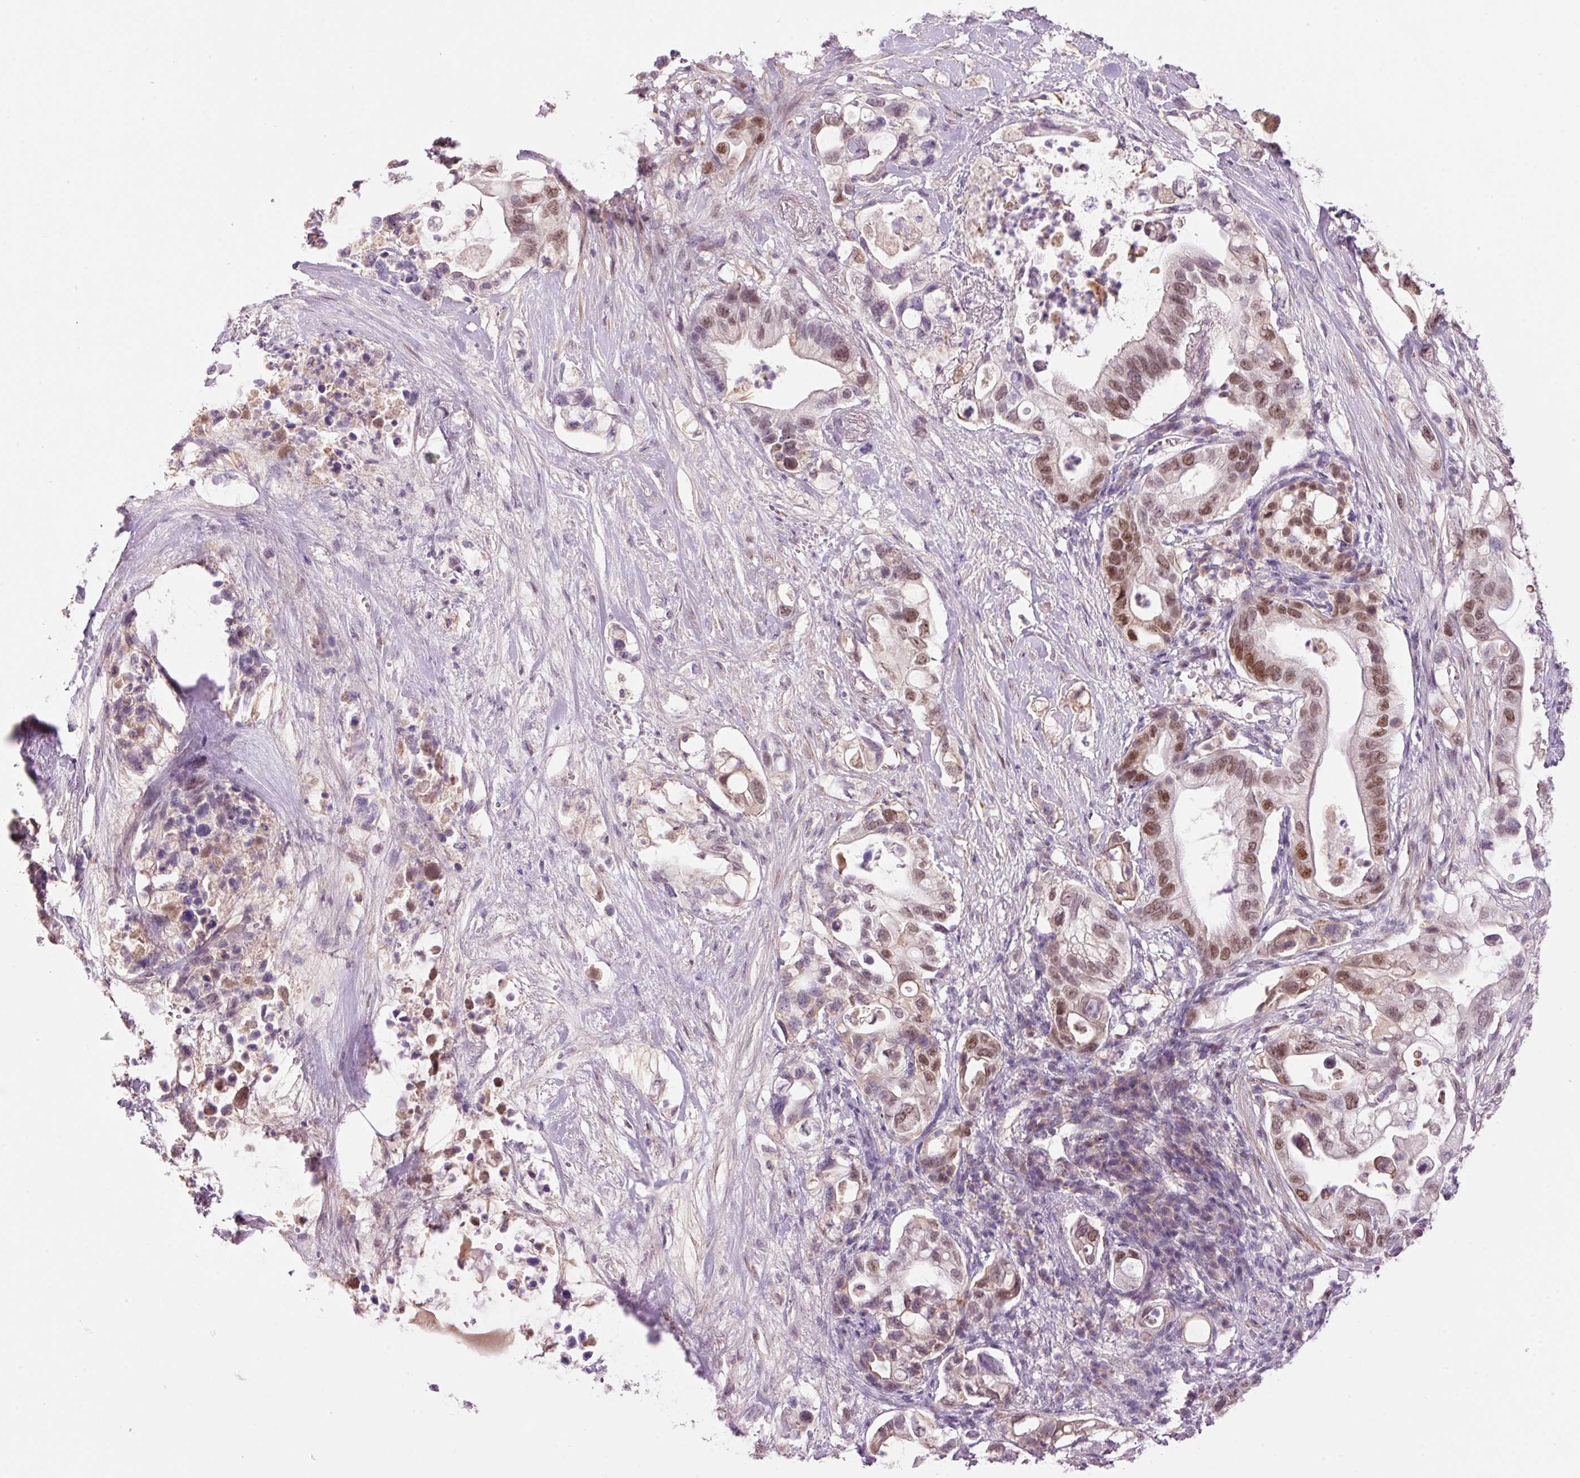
{"staining": {"intensity": "moderate", "quantity": ">75%", "location": "nuclear"}, "tissue": "pancreatic cancer", "cell_type": "Tumor cells", "image_type": "cancer", "snomed": [{"axis": "morphology", "description": "Adenocarcinoma, NOS"}, {"axis": "topography", "description": "Pancreas"}], "caption": "Human pancreatic cancer stained with a protein marker shows moderate staining in tumor cells.", "gene": "HNF1A", "patient": {"sex": "female", "age": 72}}